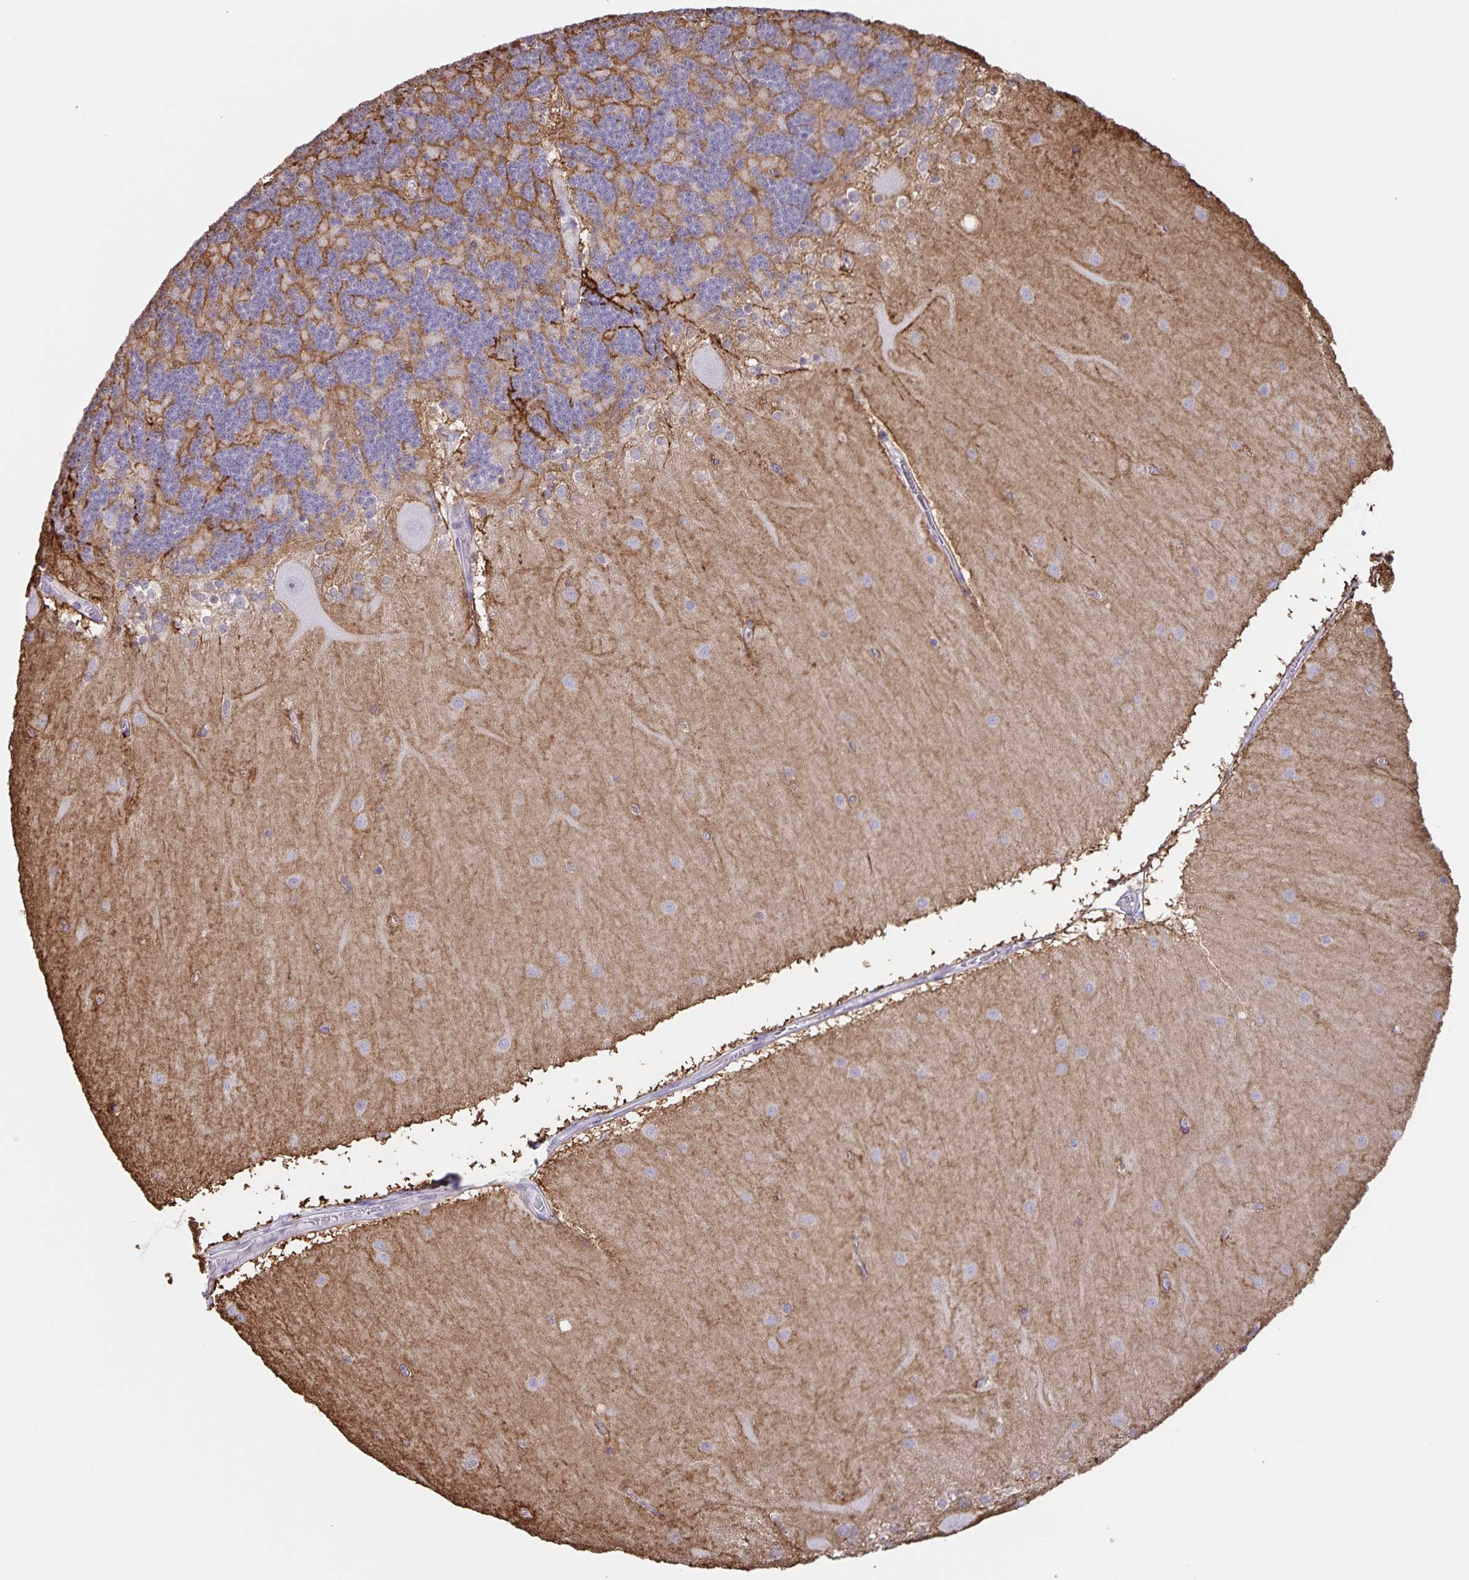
{"staining": {"intensity": "negative", "quantity": "none", "location": "none"}, "tissue": "cerebellum", "cell_type": "Cells in granular layer", "image_type": "normal", "snomed": [{"axis": "morphology", "description": "Normal tissue, NOS"}, {"axis": "topography", "description": "Cerebellum"}], "caption": "DAB immunohistochemical staining of normal human cerebellum exhibits no significant expression in cells in granular layer. The staining was performed using DAB (3,3'-diaminobenzidine) to visualize the protein expression in brown, while the nuclei were stained in blue with hematoxylin (Magnification: 20x).", "gene": "AQP4", "patient": {"sex": "female", "age": 54}}